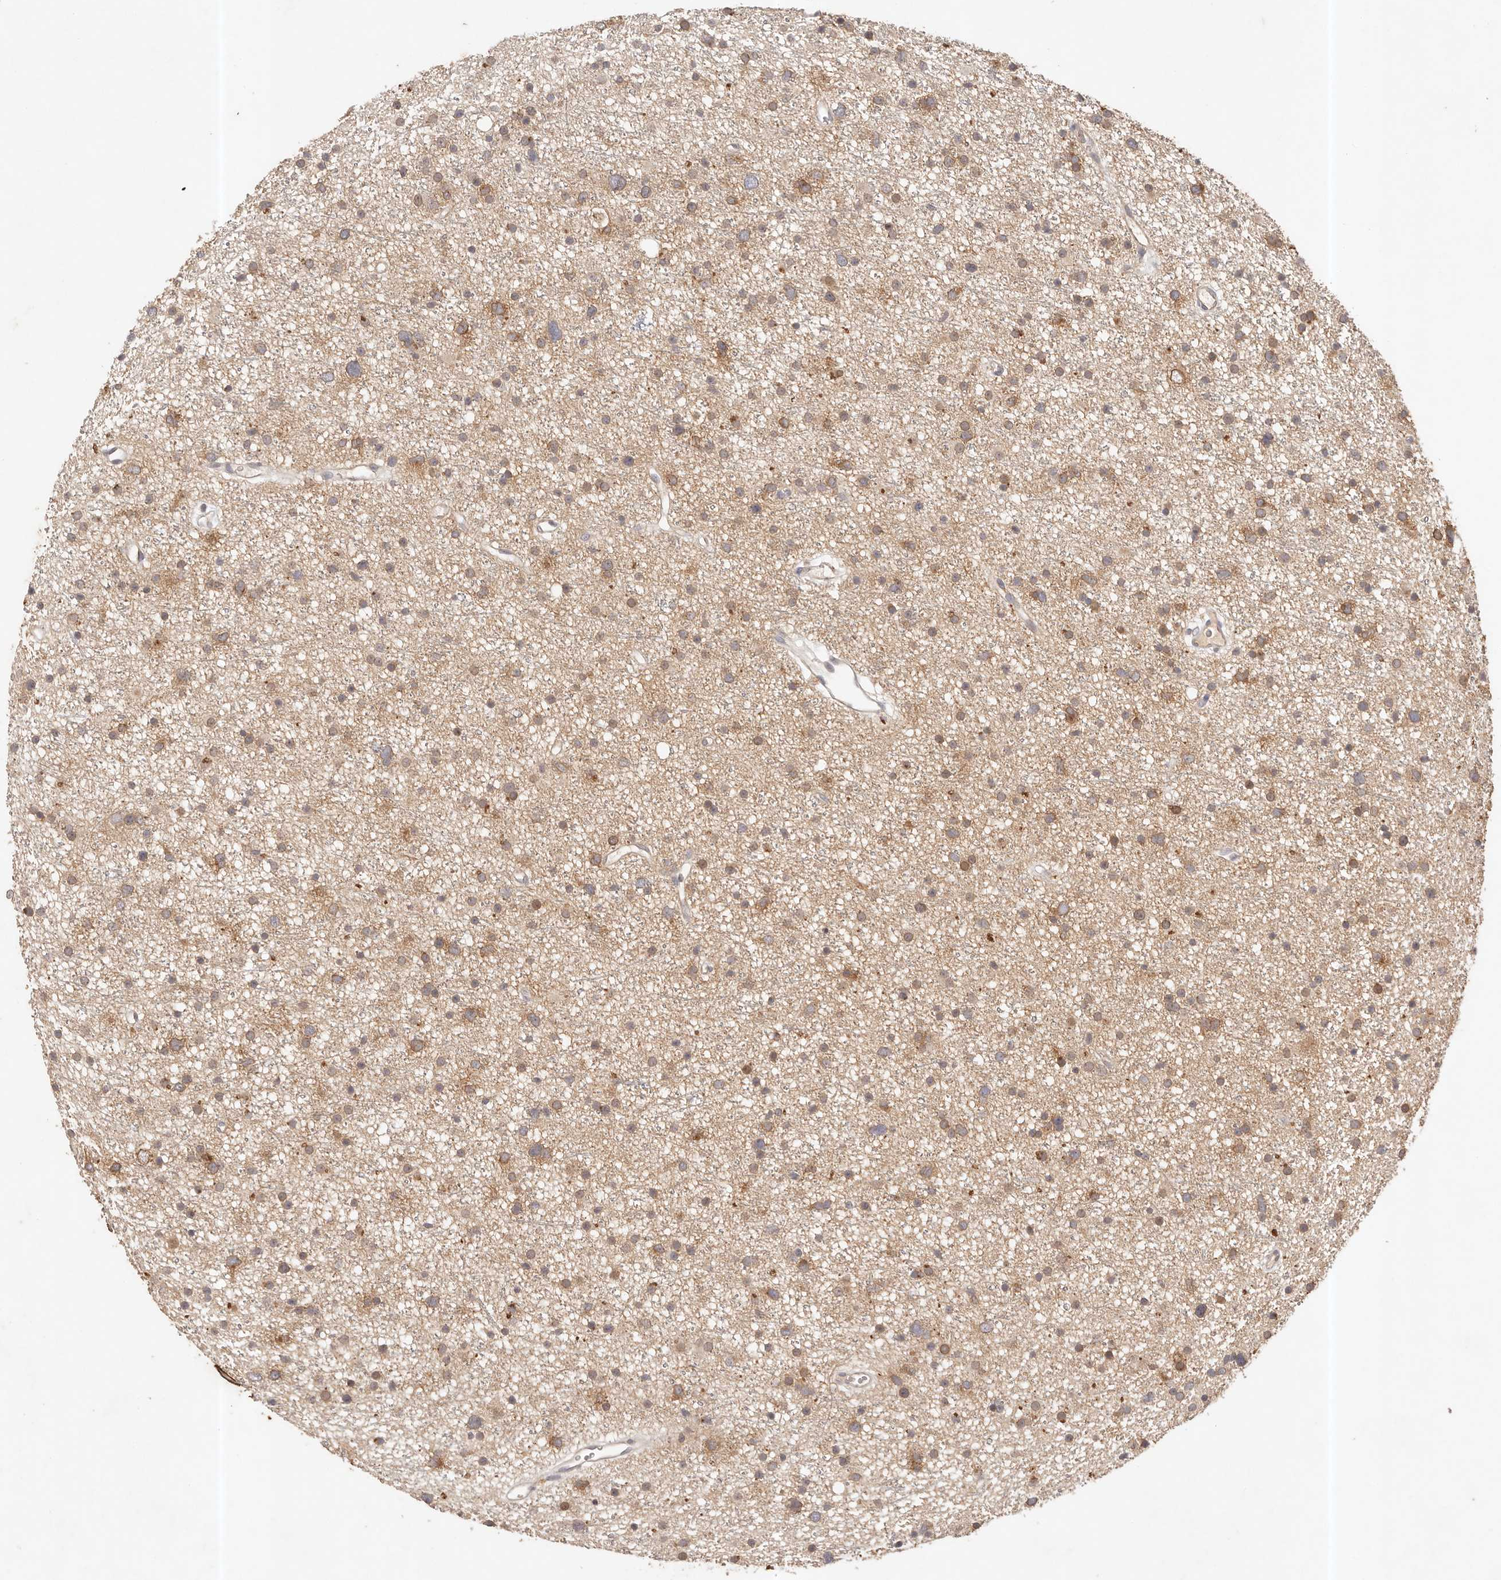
{"staining": {"intensity": "weak", "quantity": "25%-75%", "location": "cytoplasmic/membranous"}, "tissue": "glioma", "cell_type": "Tumor cells", "image_type": "cancer", "snomed": [{"axis": "morphology", "description": "Glioma, malignant, Low grade"}, {"axis": "topography", "description": "Cerebral cortex"}], "caption": "Glioma stained with a brown dye shows weak cytoplasmic/membranous positive positivity in approximately 25%-75% of tumor cells.", "gene": "CXADR", "patient": {"sex": "female", "age": 39}}